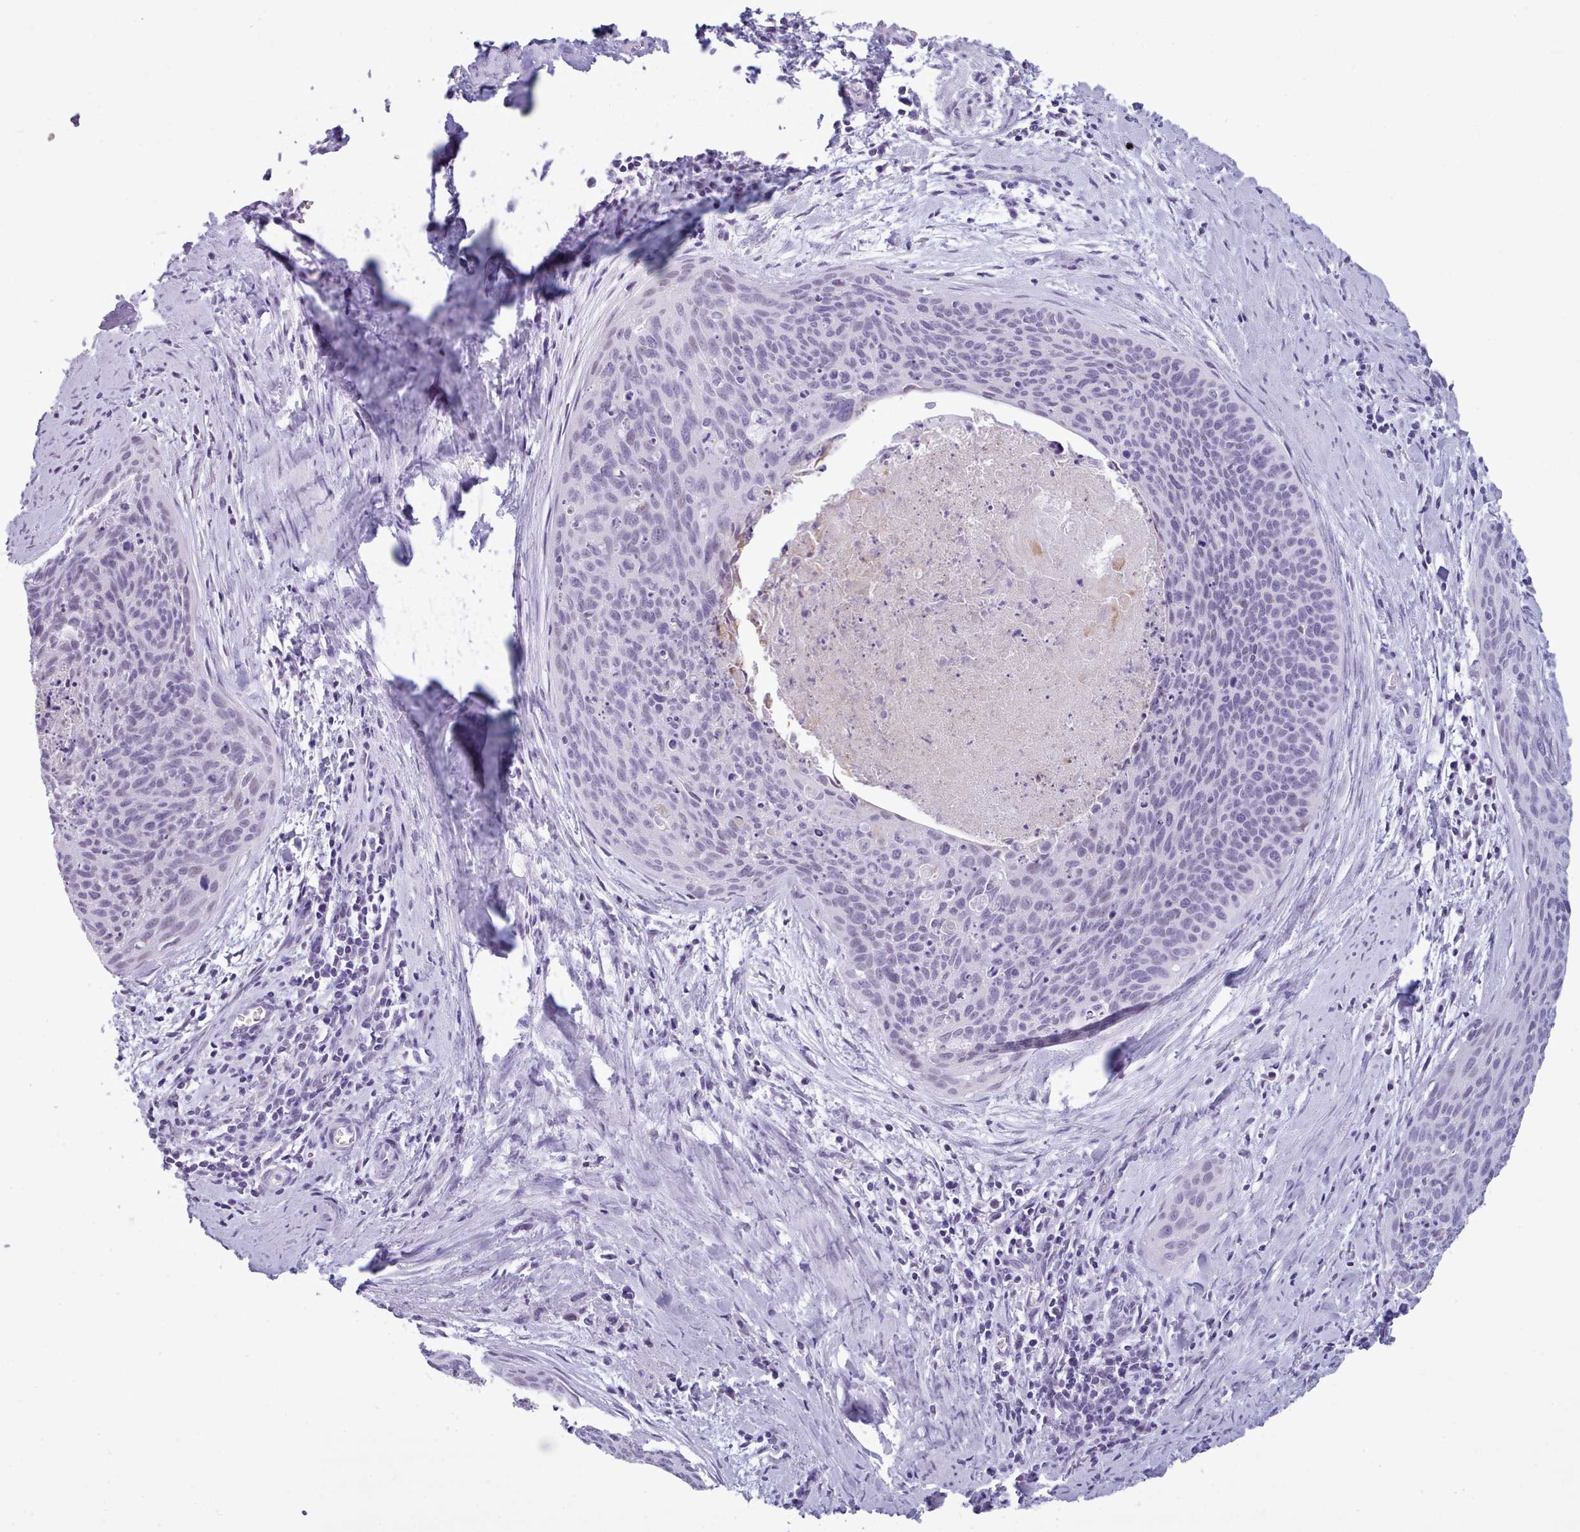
{"staining": {"intensity": "negative", "quantity": "none", "location": "none"}, "tissue": "cervical cancer", "cell_type": "Tumor cells", "image_type": "cancer", "snomed": [{"axis": "morphology", "description": "Squamous cell carcinoma, NOS"}, {"axis": "topography", "description": "Cervix"}], "caption": "This is a micrograph of IHC staining of cervical cancer (squamous cell carcinoma), which shows no expression in tumor cells.", "gene": "FBXO48", "patient": {"sex": "female", "age": 55}}